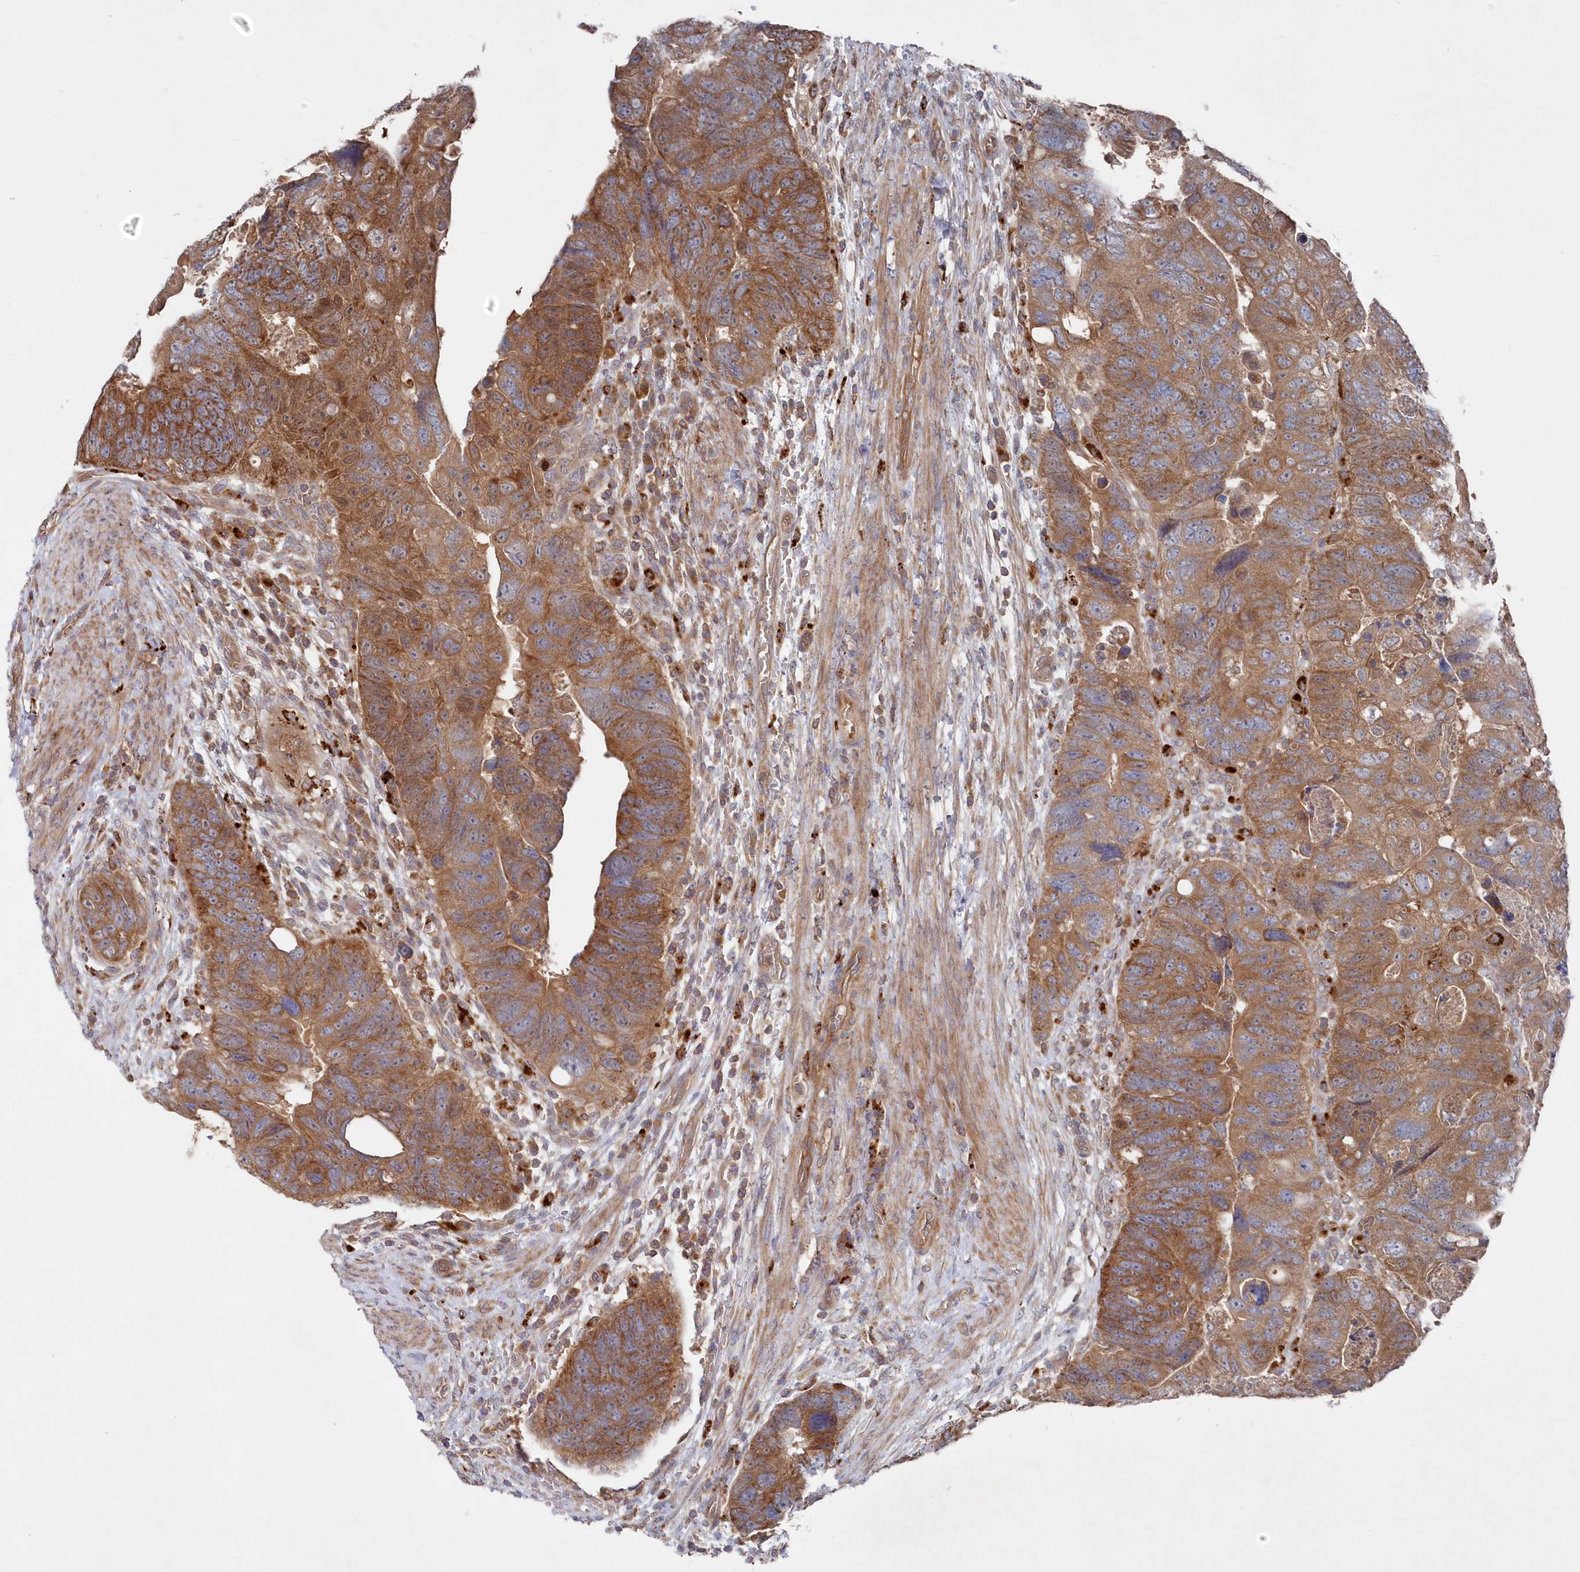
{"staining": {"intensity": "moderate", "quantity": ">75%", "location": "cytoplasmic/membranous"}, "tissue": "colorectal cancer", "cell_type": "Tumor cells", "image_type": "cancer", "snomed": [{"axis": "morphology", "description": "Adenocarcinoma, NOS"}, {"axis": "topography", "description": "Rectum"}], "caption": "Protein staining shows moderate cytoplasmic/membranous staining in approximately >75% of tumor cells in colorectal adenocarcinoma.", "gene": "ASNSD1", "patient": {"sex": "male", "age": 59}}